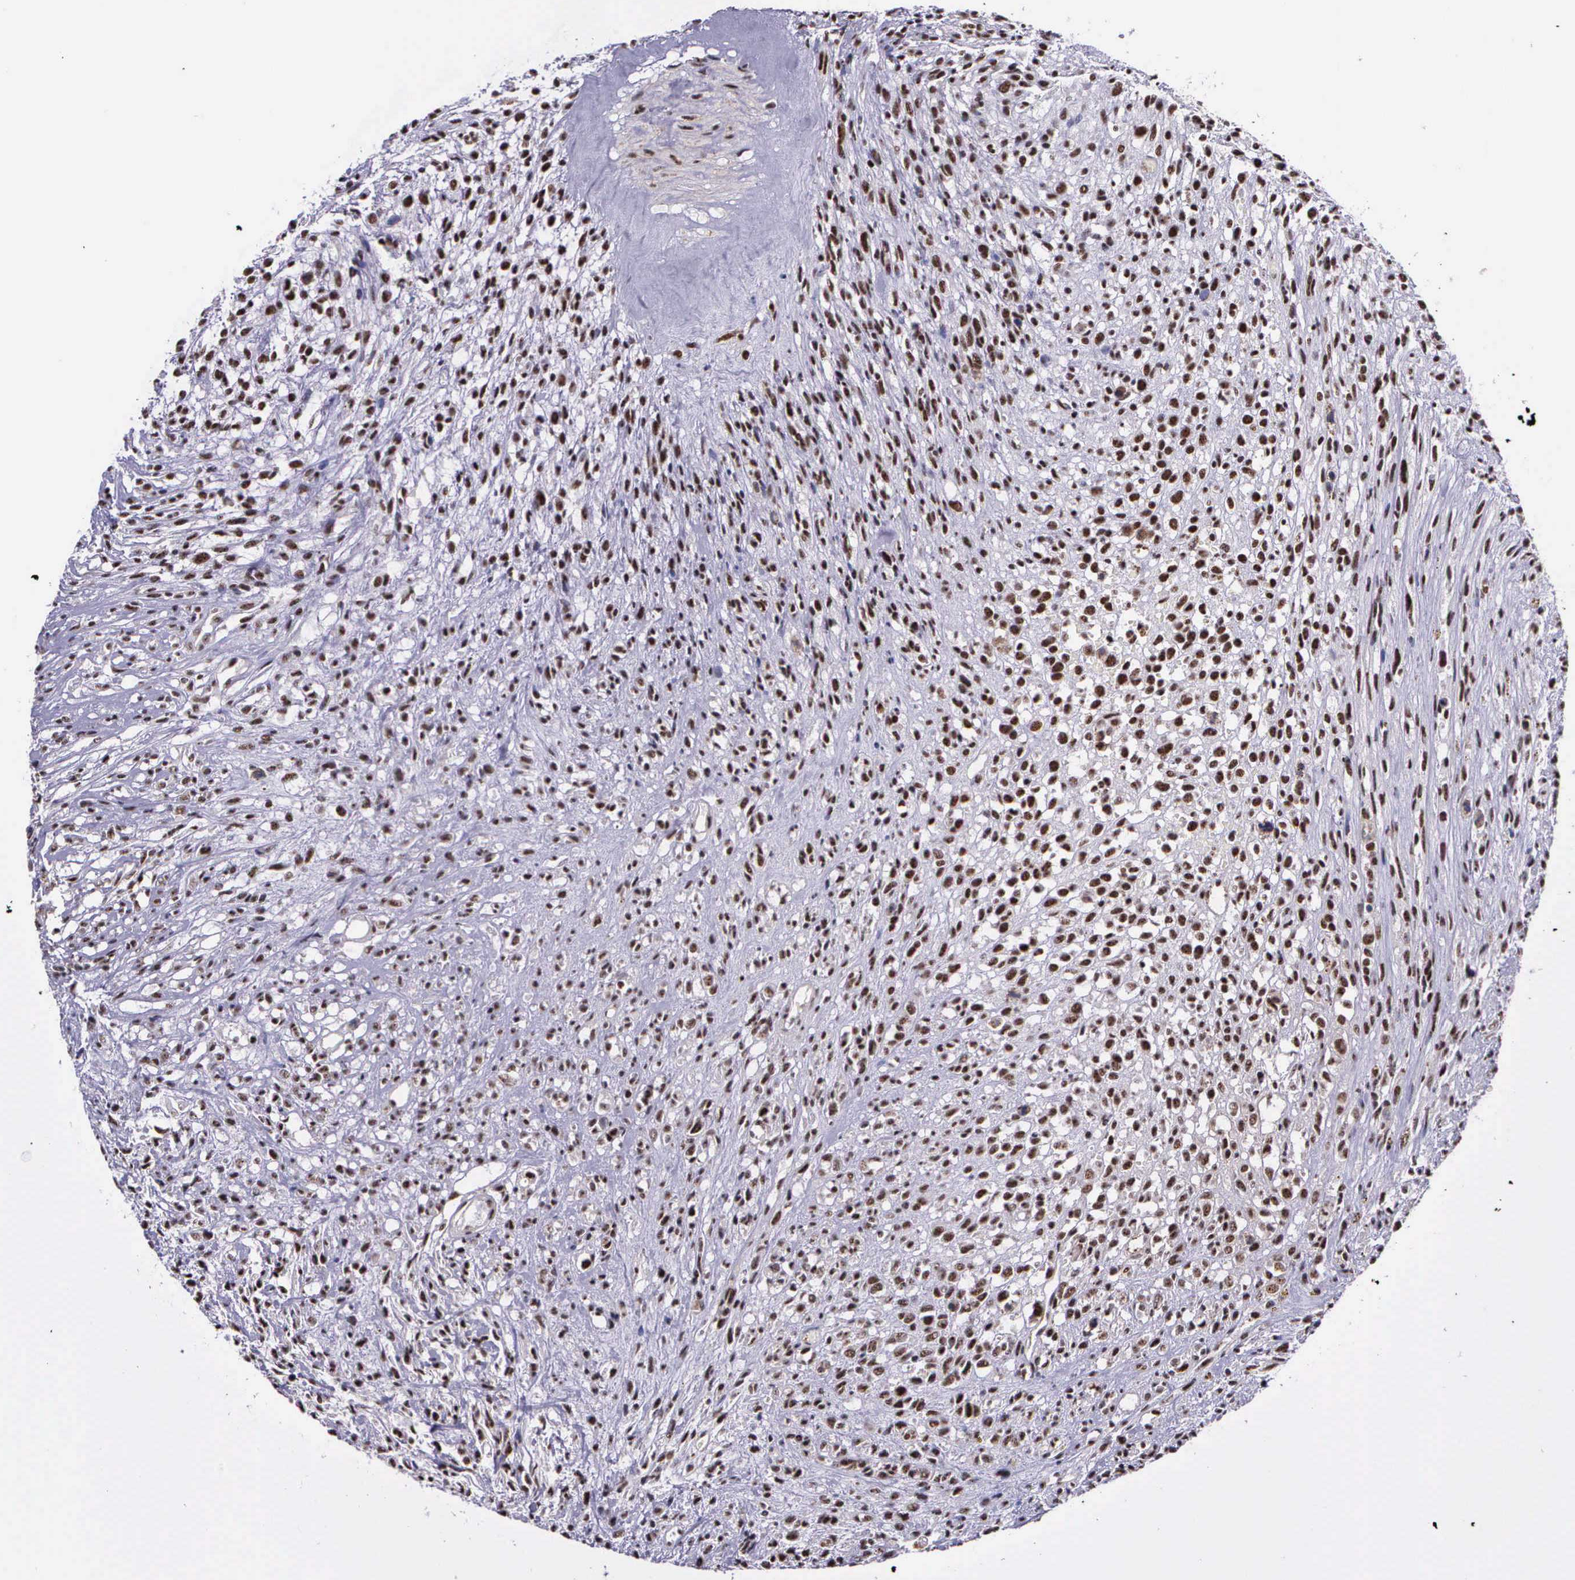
{"staining": {"intensity": "moderate", "quantity": ">75%", "location": "nuclear"}, "tissue": "glioma", "cell_type": "Tumor cells", "image_type": "cancer", "snomed": [{"axis": "morphology", "description": "Glioma, malignant, High grade"}, {"axis": "topography", "description": "Brain"}], "caption": "A medium amount of moderate nuclear expression is identified in approximately >75% of tumor cells in high-grade glioma (malignant) tissue. Immunohistochemistry stains the protein in brown and the nuclei are stained blue.", "gene": "FAM47A", "patient": {"sex": "male", "age": 66}}